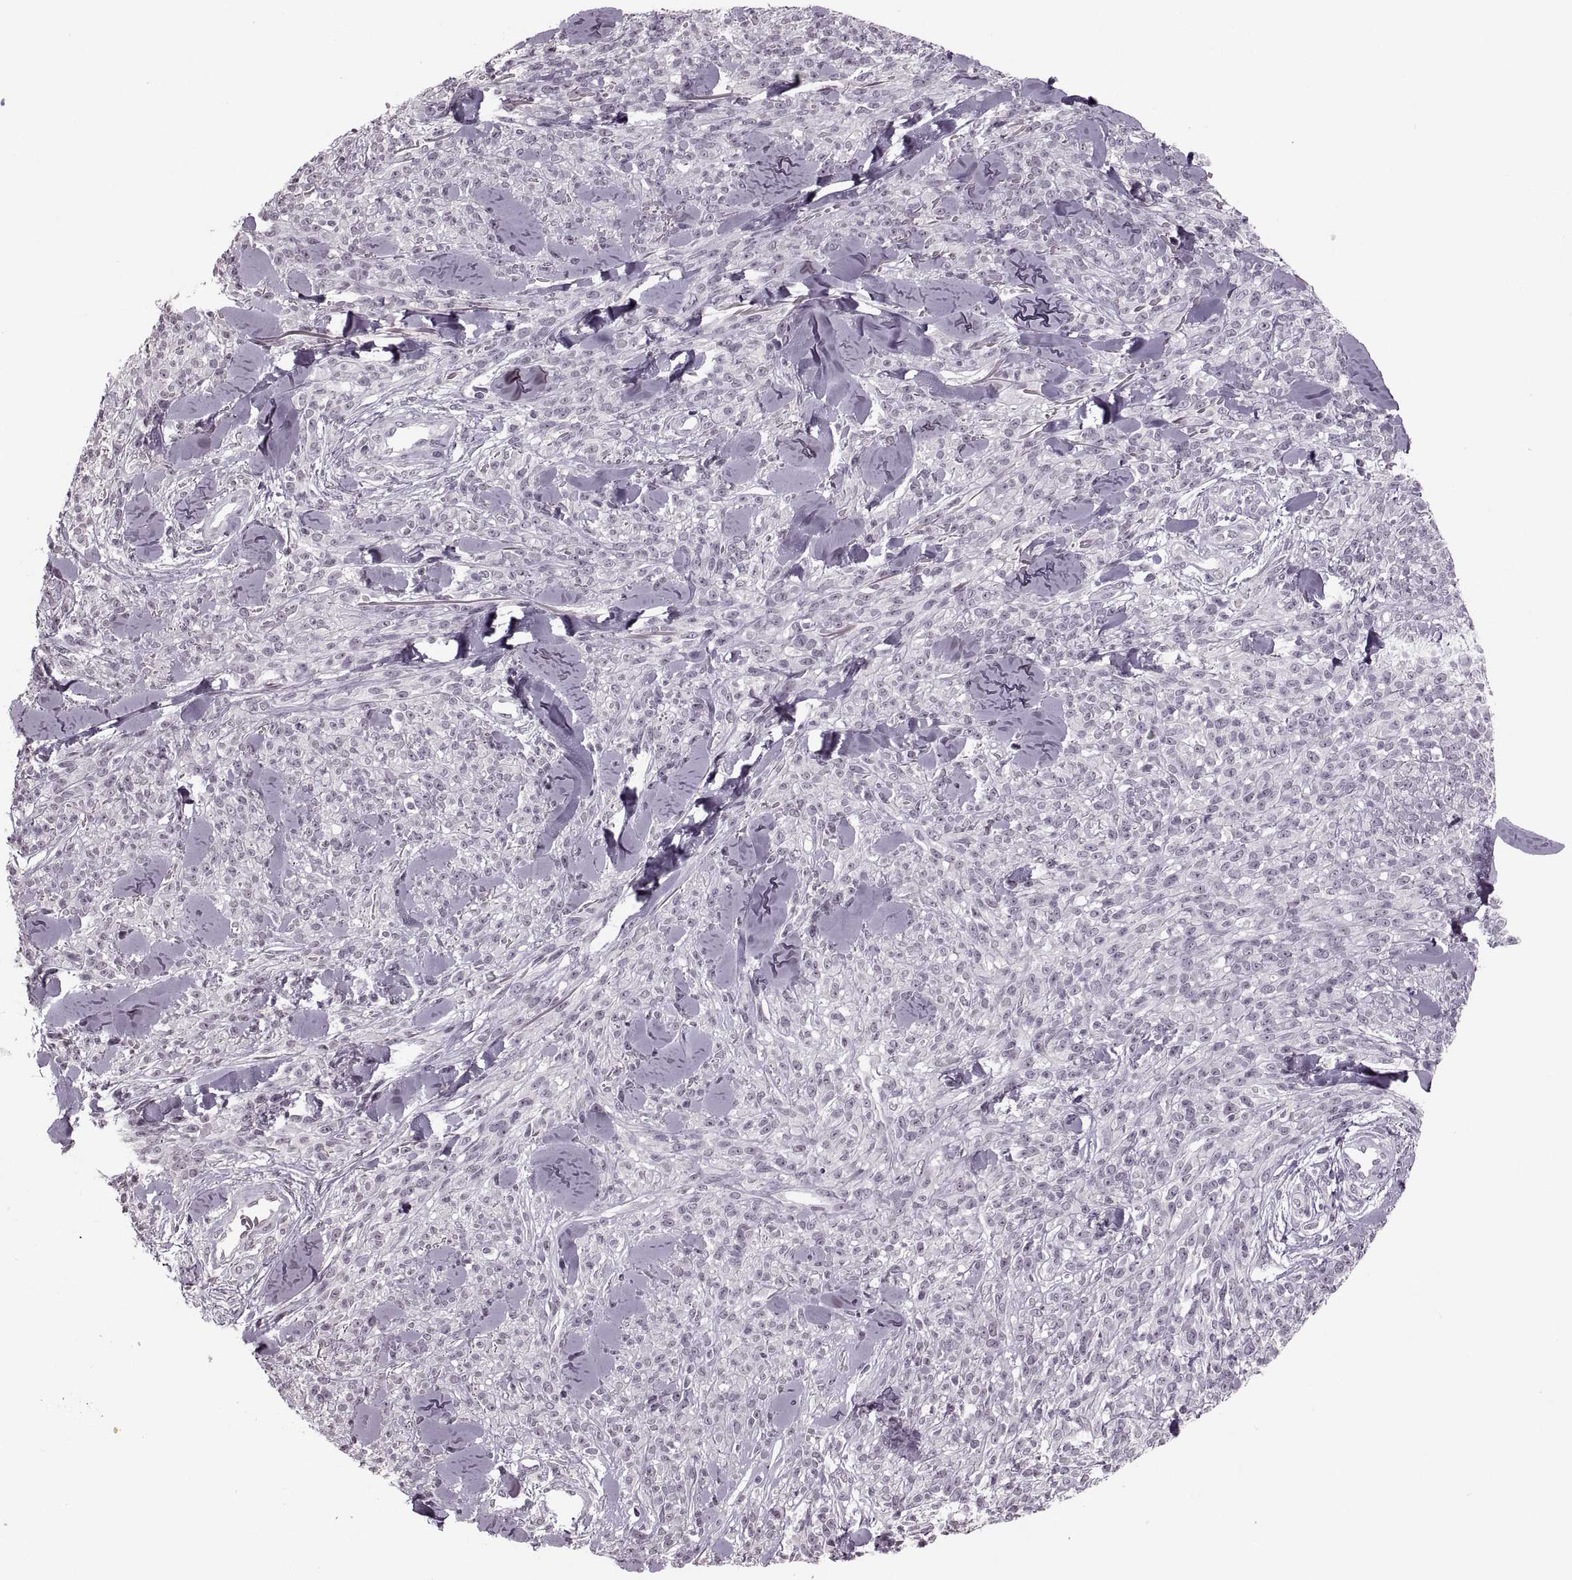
{"staining": {"intensity": "negative", "quantity": "none", "location": "none"}, "tissue": "melanoma", "cell_type": "Tumor cells", "image_type": "cancer", "snomed": [{"axis": "morphology", "description": "Malignant melanoma, NOS"}, {"axis": "topography", "description": "Skin"}, {"axis": "topography", "description": "Skin of trunk"}], "caption": "Immunohistochemistry (IHC) image of neoplastic tissue: malignant melanoma stained with DAB (3,3'-diaminobenzidine) reveals no significant protein expression in tumor cells.", "gene": "PAGE5", "patient": {"sex": "male", "age": 74}}